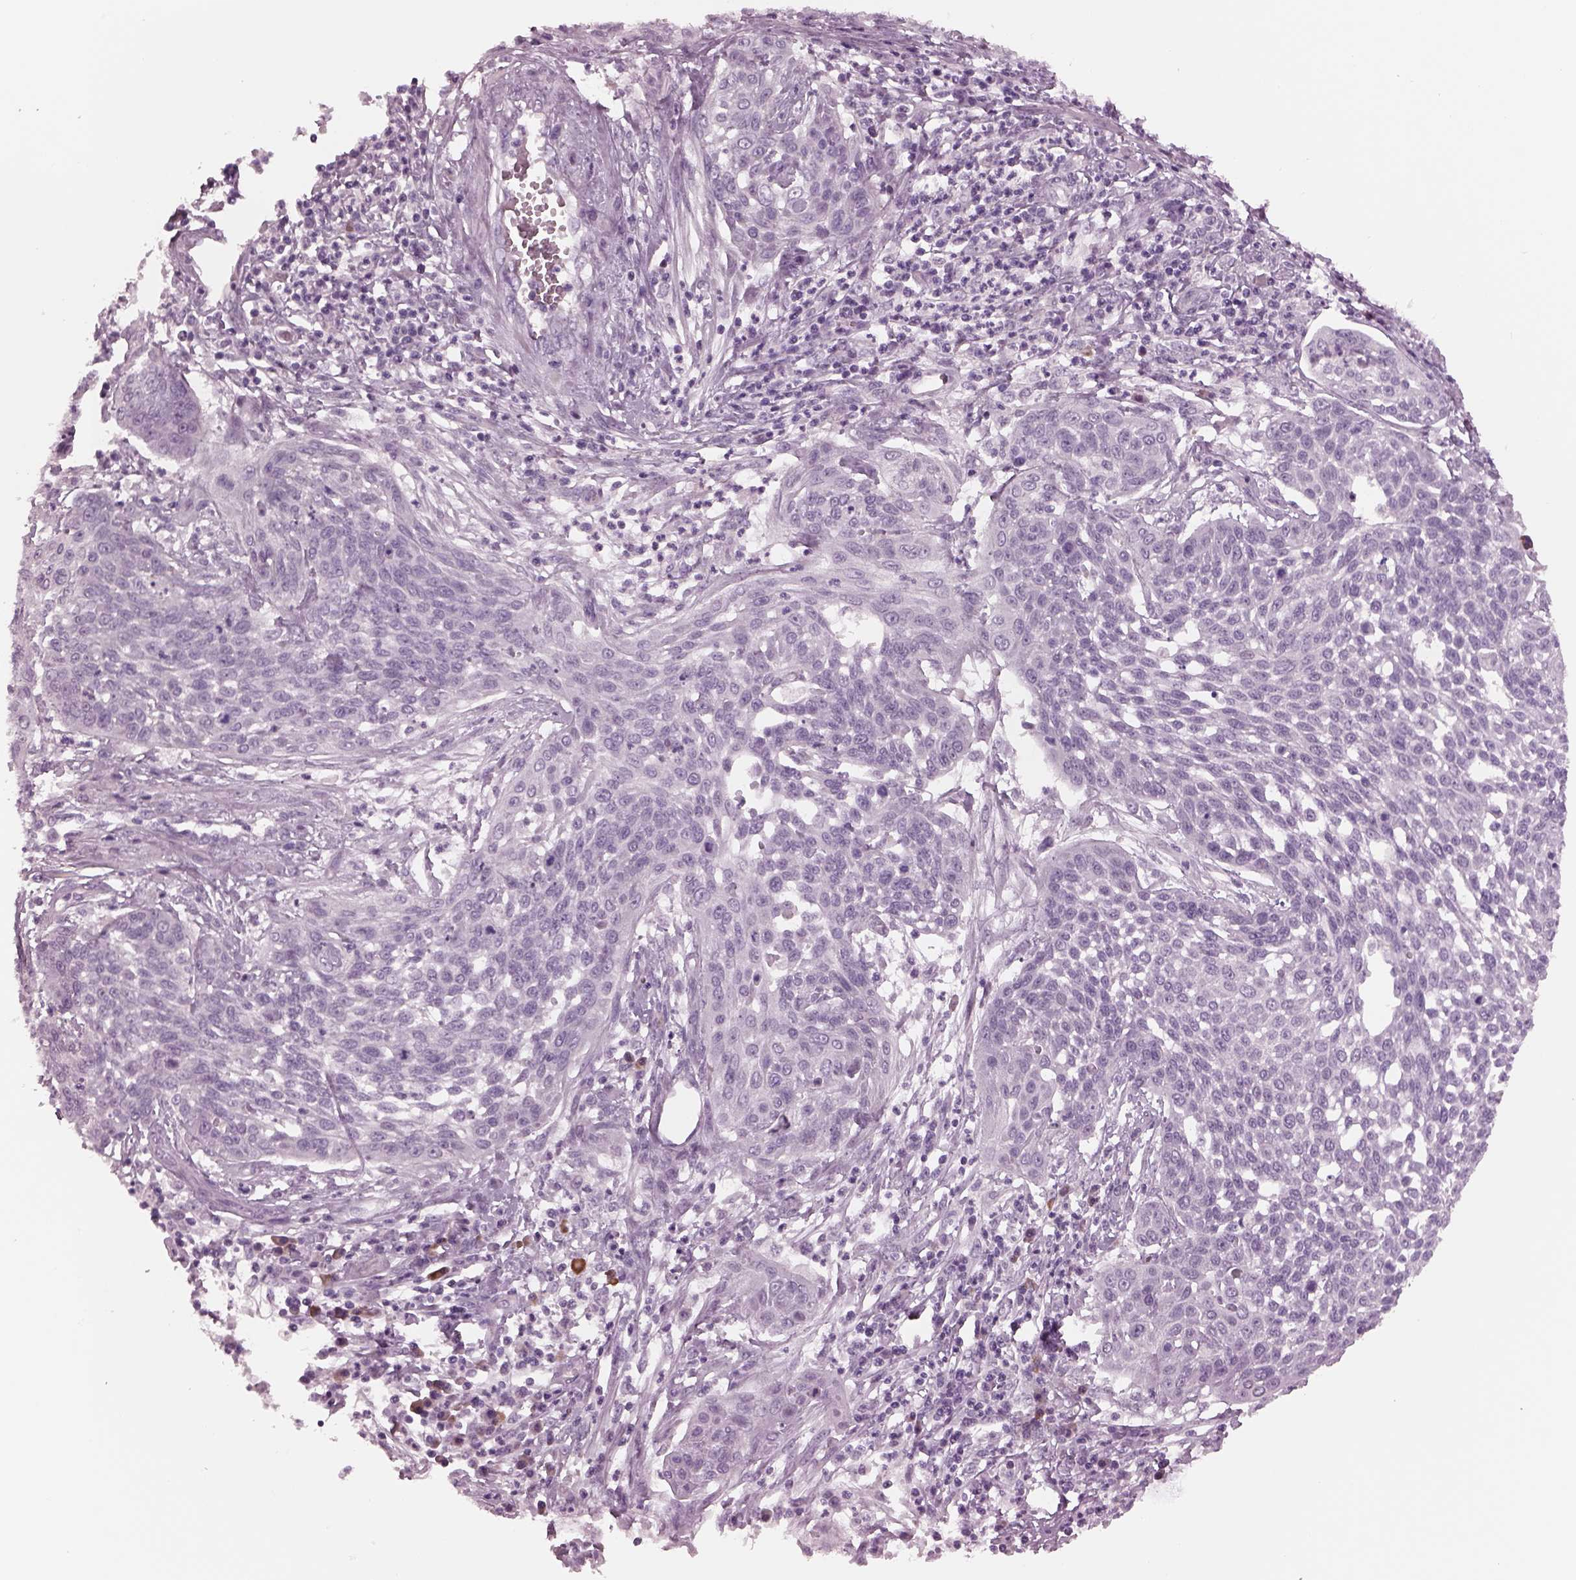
{"staining": {"intensity": "negative", "quantity": "none", "location": "none"}, "tissue": "cervical cancer", "cell_type": "Tumor cells", "image_type": "cancer", "snomed": [{"axis": "morphology", "description": "Squamous cell carcinoma, NOS"}, {"axis": "topography", "description": "Cervix"}], "caption": "Immunohistochemistry image of neoplastic tissue: cervical cancer (squamous cell carcinoma) stained with DAB (3,3'-diaminobenzidine) shows no significant protein positivity in tumor cells.", "gene": "CYLC1", "patient": {"sex": "female", "age": 34}}